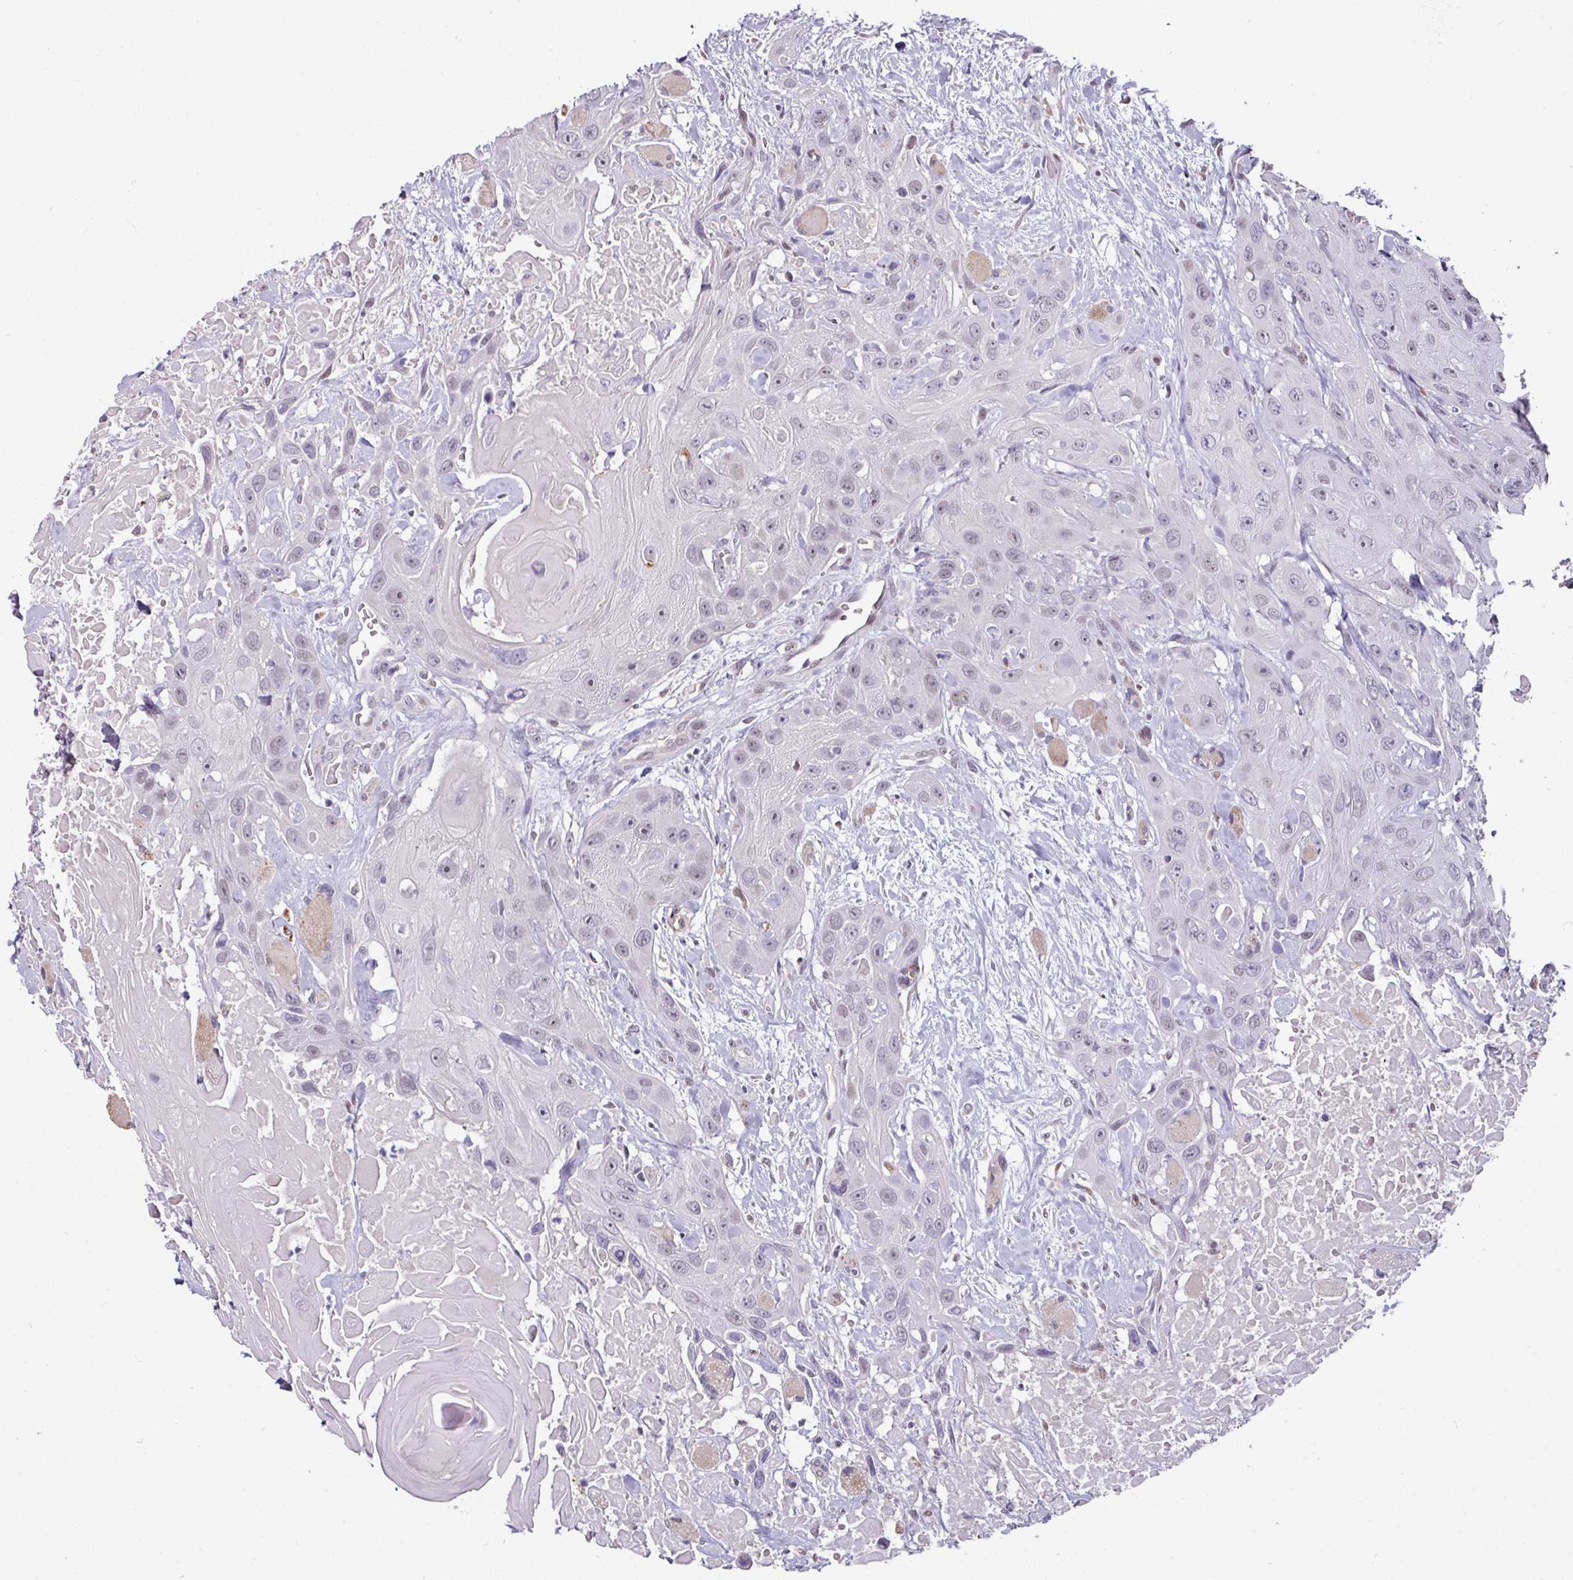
{"staining": {"intensity": "negative", "quantity": "none", "location": "none"}, "tissue": "head and neck cancer", "cell_type": "Tumor cells", "image_type": "cancer", "snomed": [{"axis": "morphology", "description": "Squamous cell carcinoma, NOS"}, {"axis": "topography", "description": "Head-Neck"}], "caption": "This image is of squamous cell carcinoma (head and neck) stained with IHC to label a protein in brown with the nuclei are counter-stained blue. There is no expression in tumor cells.", "gene": "SWSAP1", "patient": {"sex": "male", "age": 81}}